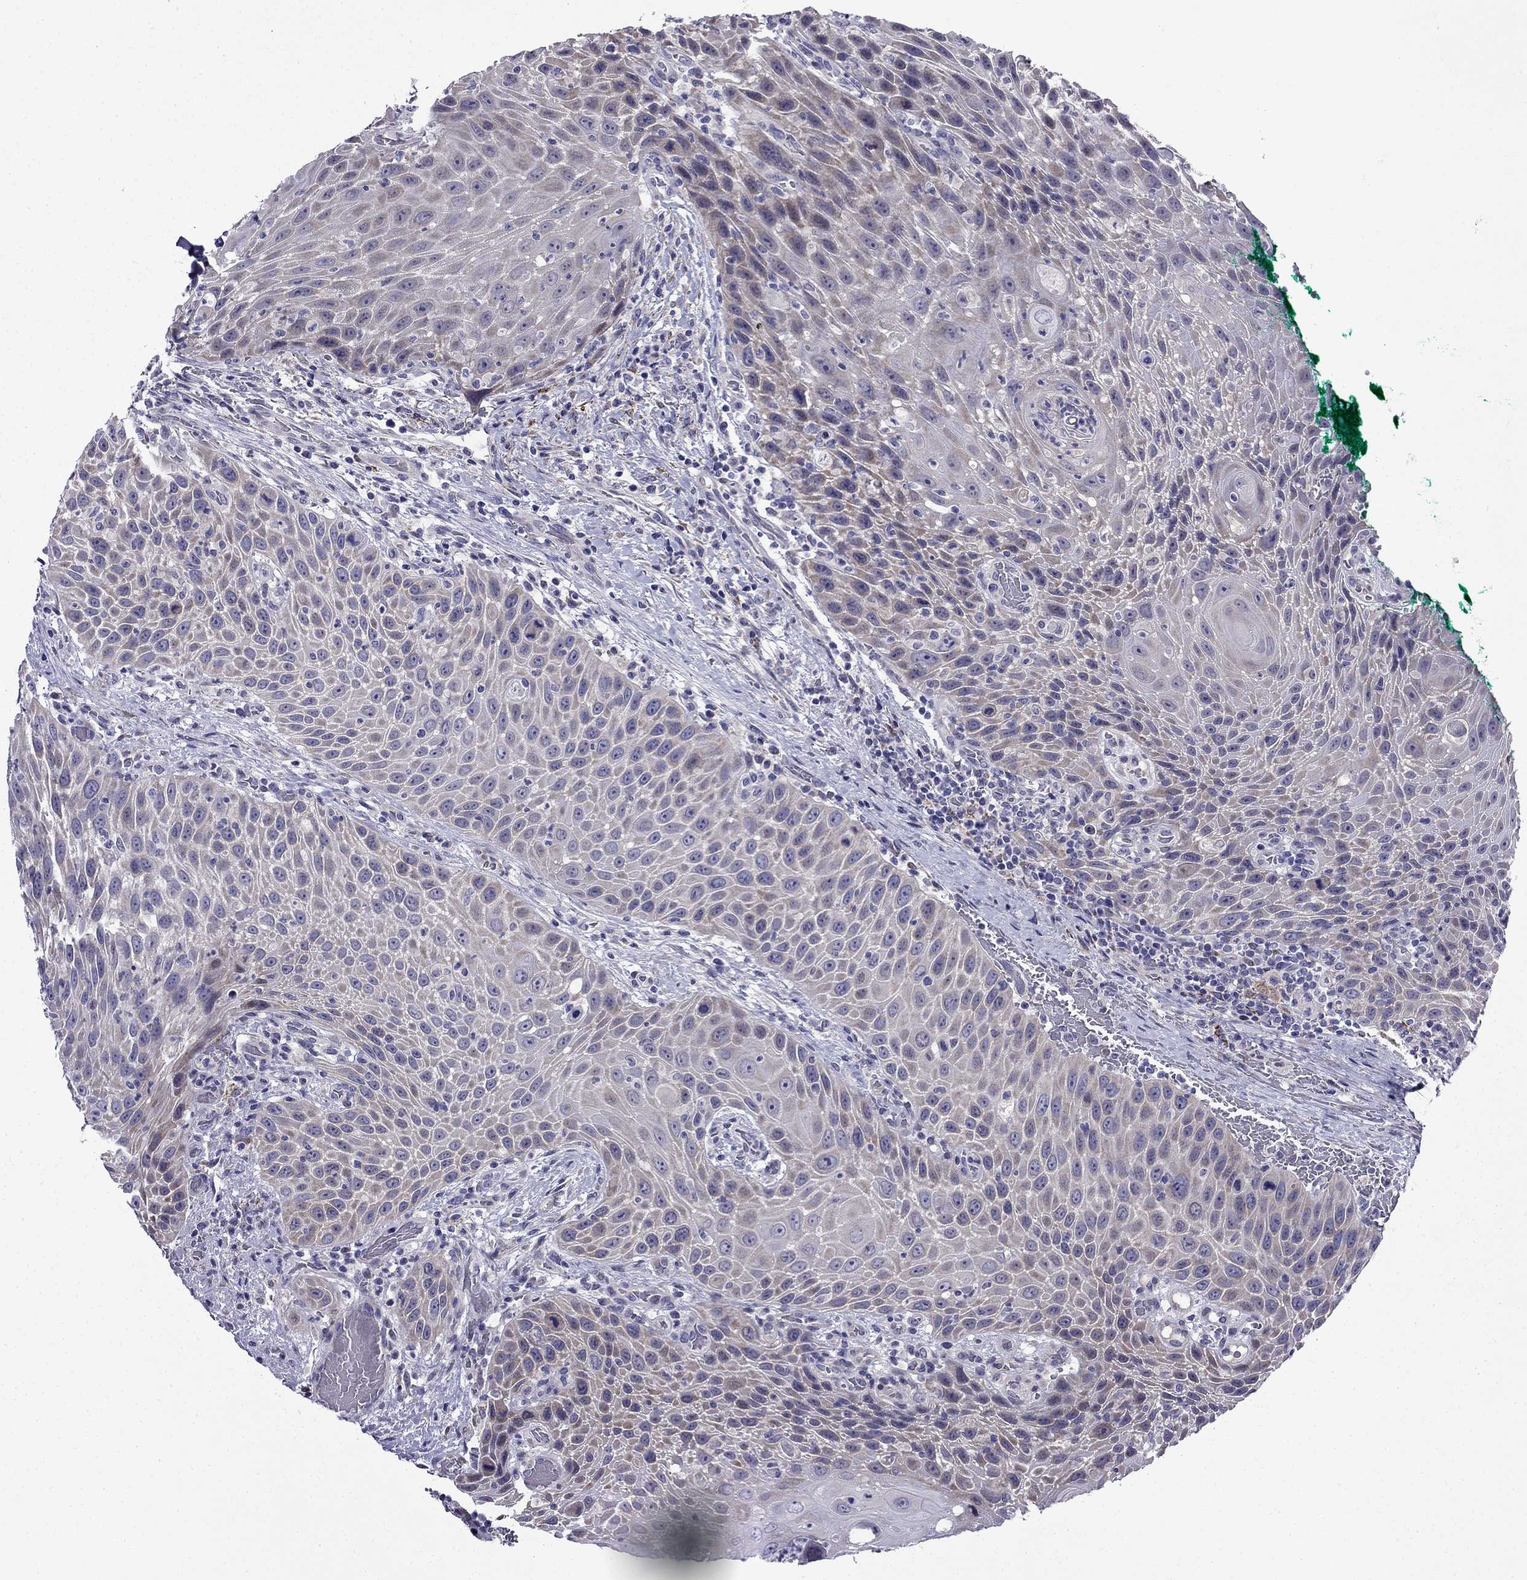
{"staining": {"intensity": "moderate", "quantity": "<25%", "location": "cytoplasmic/membranous"}, "tissue": "head and neck cancer", "cell_type": "Tumor cells", "image_type": "cancer", "snomed": [{"axis": "morphology", "description": "Squamous cell carcinoma, NOS"}, {"axis": "topography", "description": "Head-Neck"}], "caption": "Moderate cytoplasmic/membranous positivity is identified in approximately <25% of tumor cells in head and neck cancer.", "gene": "PI16", "patient": {"sex": "male", "age": 69}}